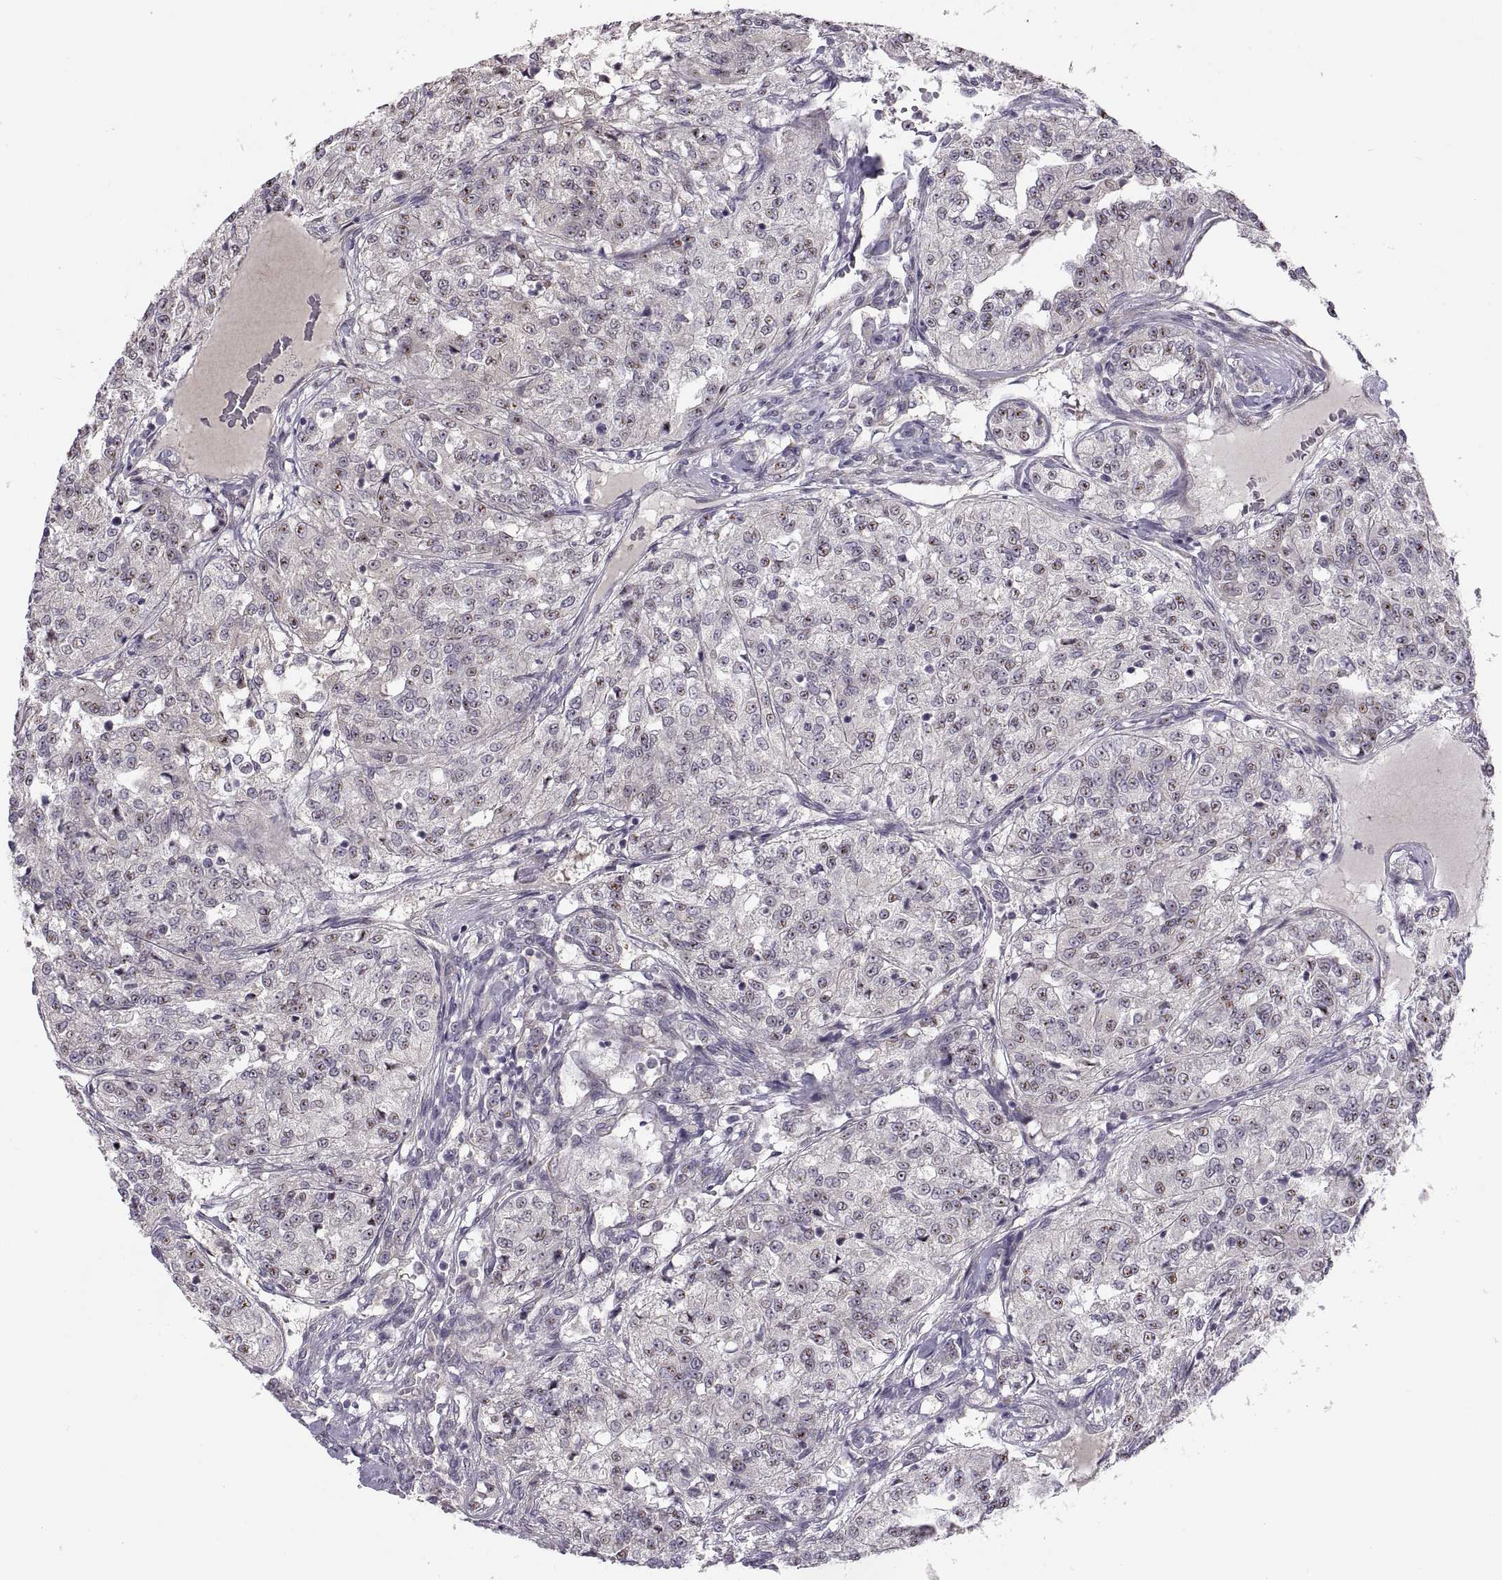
{"staining": {"intensity": "negative", "quantity": "none", "location": "none"}, "tissue": "renal cancer", "cell_type": "Tumor cells", "image_type": "cancer", "snomed": [{"axis": "morphology", "description": "Adenocarcinoma, NOS"}, {"axis": "topography", "description": "Kidney"}], "caption": "A micrograph of human adenocarcinoma (renal) is negative for staining in tumor cells.", "gene": "ACSBG2", "patient": {"sex": "female", "age": 63}}